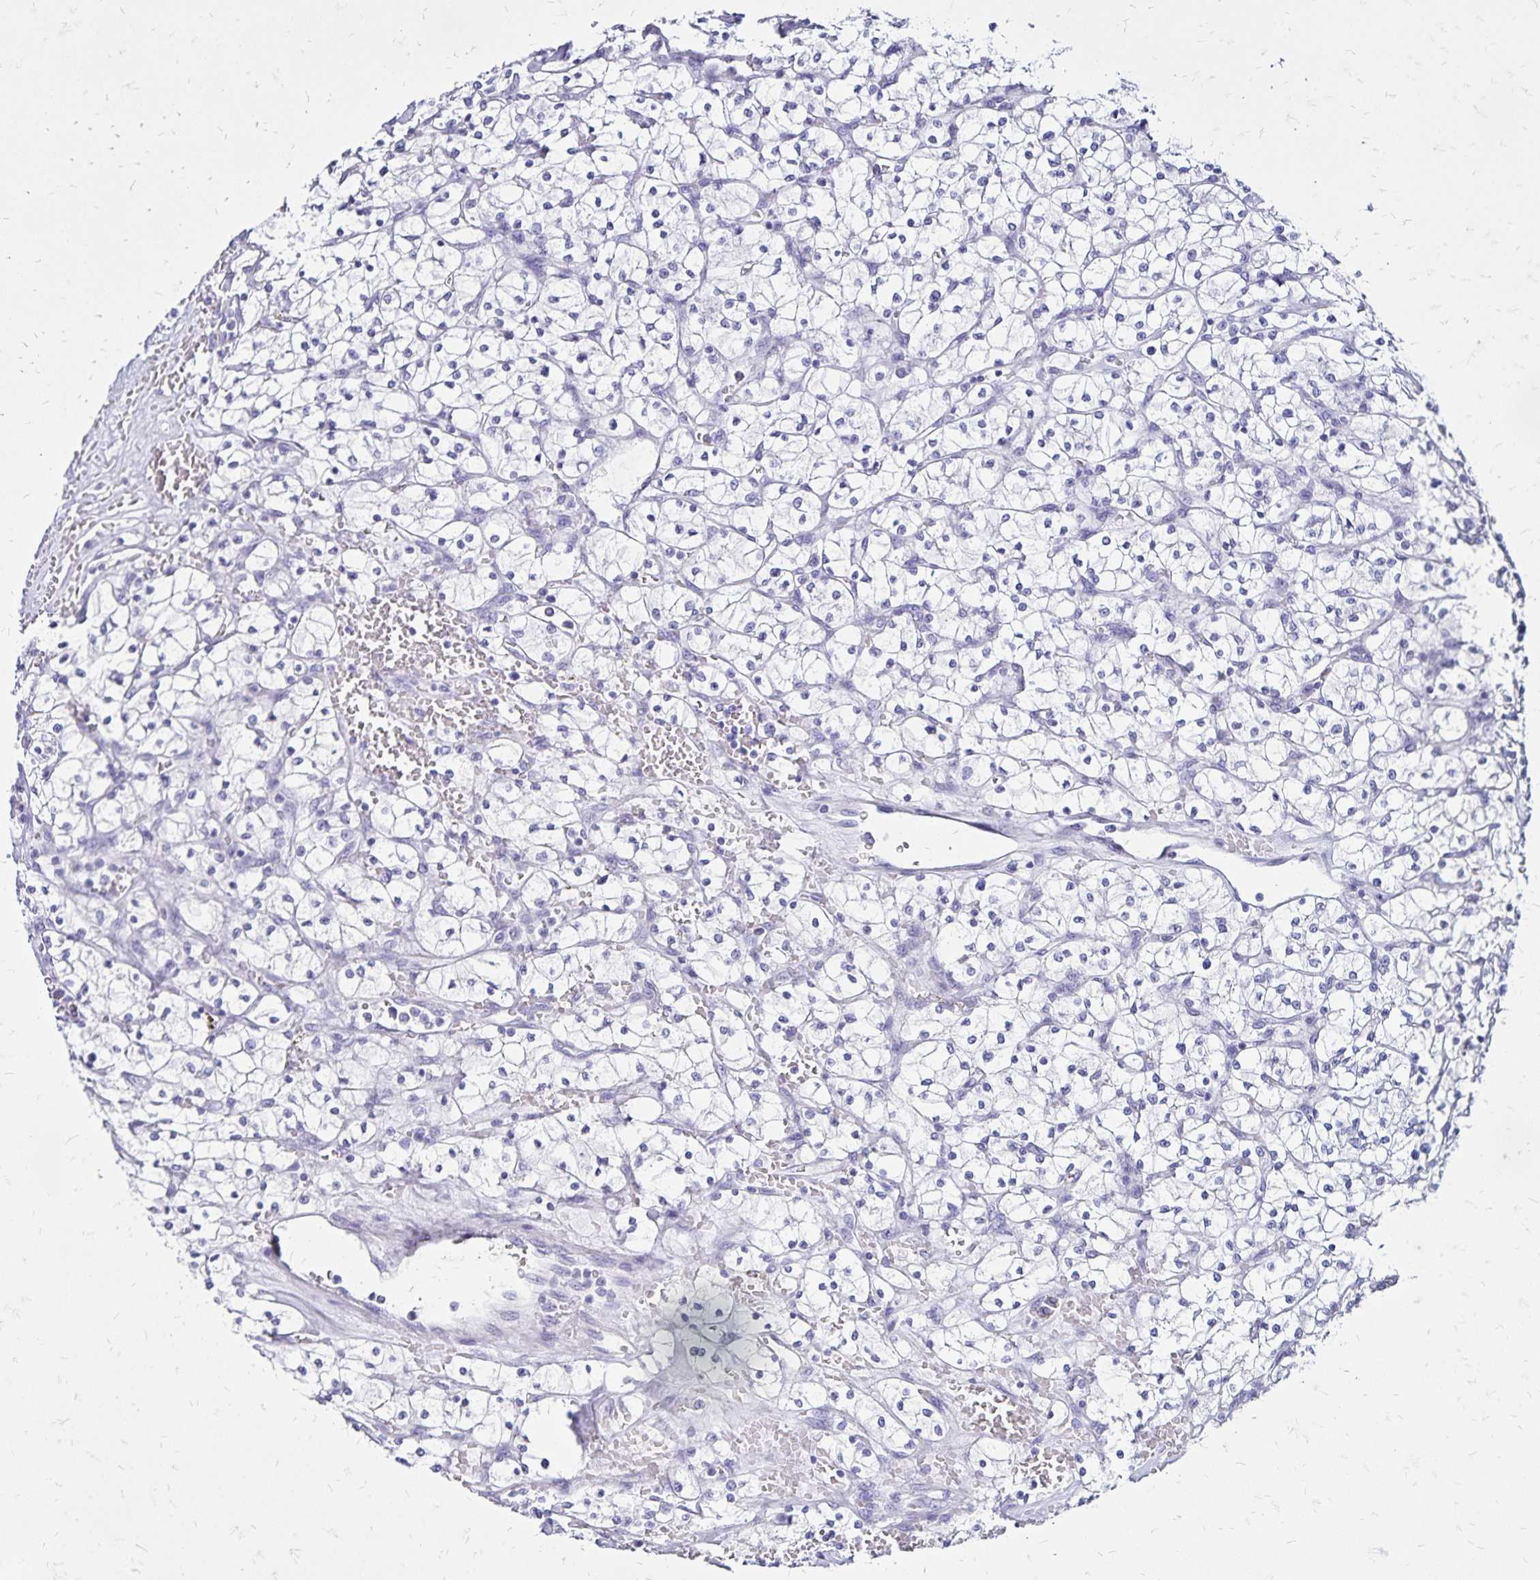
{"staining": {"intensity": "negative", "quantity": "none", "location": "none"}, "tissue": "renal cancer", "cell_type": "Tumor cells", "image_type": "cancer", "snomed": [{"axis": "morphology", "description": "Adenocarcinoma, NOS"}, {"axis": "topography", "description": "Kidney"}], "caption": "High magnification brightfield microscopy of renal adenocarcinoma stained with DAB (3,3'-diaminobenzidine) (brown) and counterstained with hematoxylin (blue): tumor cells show no significant positivity. (DAB immunohistochemistry with hematoxylin counter stain).", "gene": "LIN28B", "patient": {"sex": "female", "age": 64}}